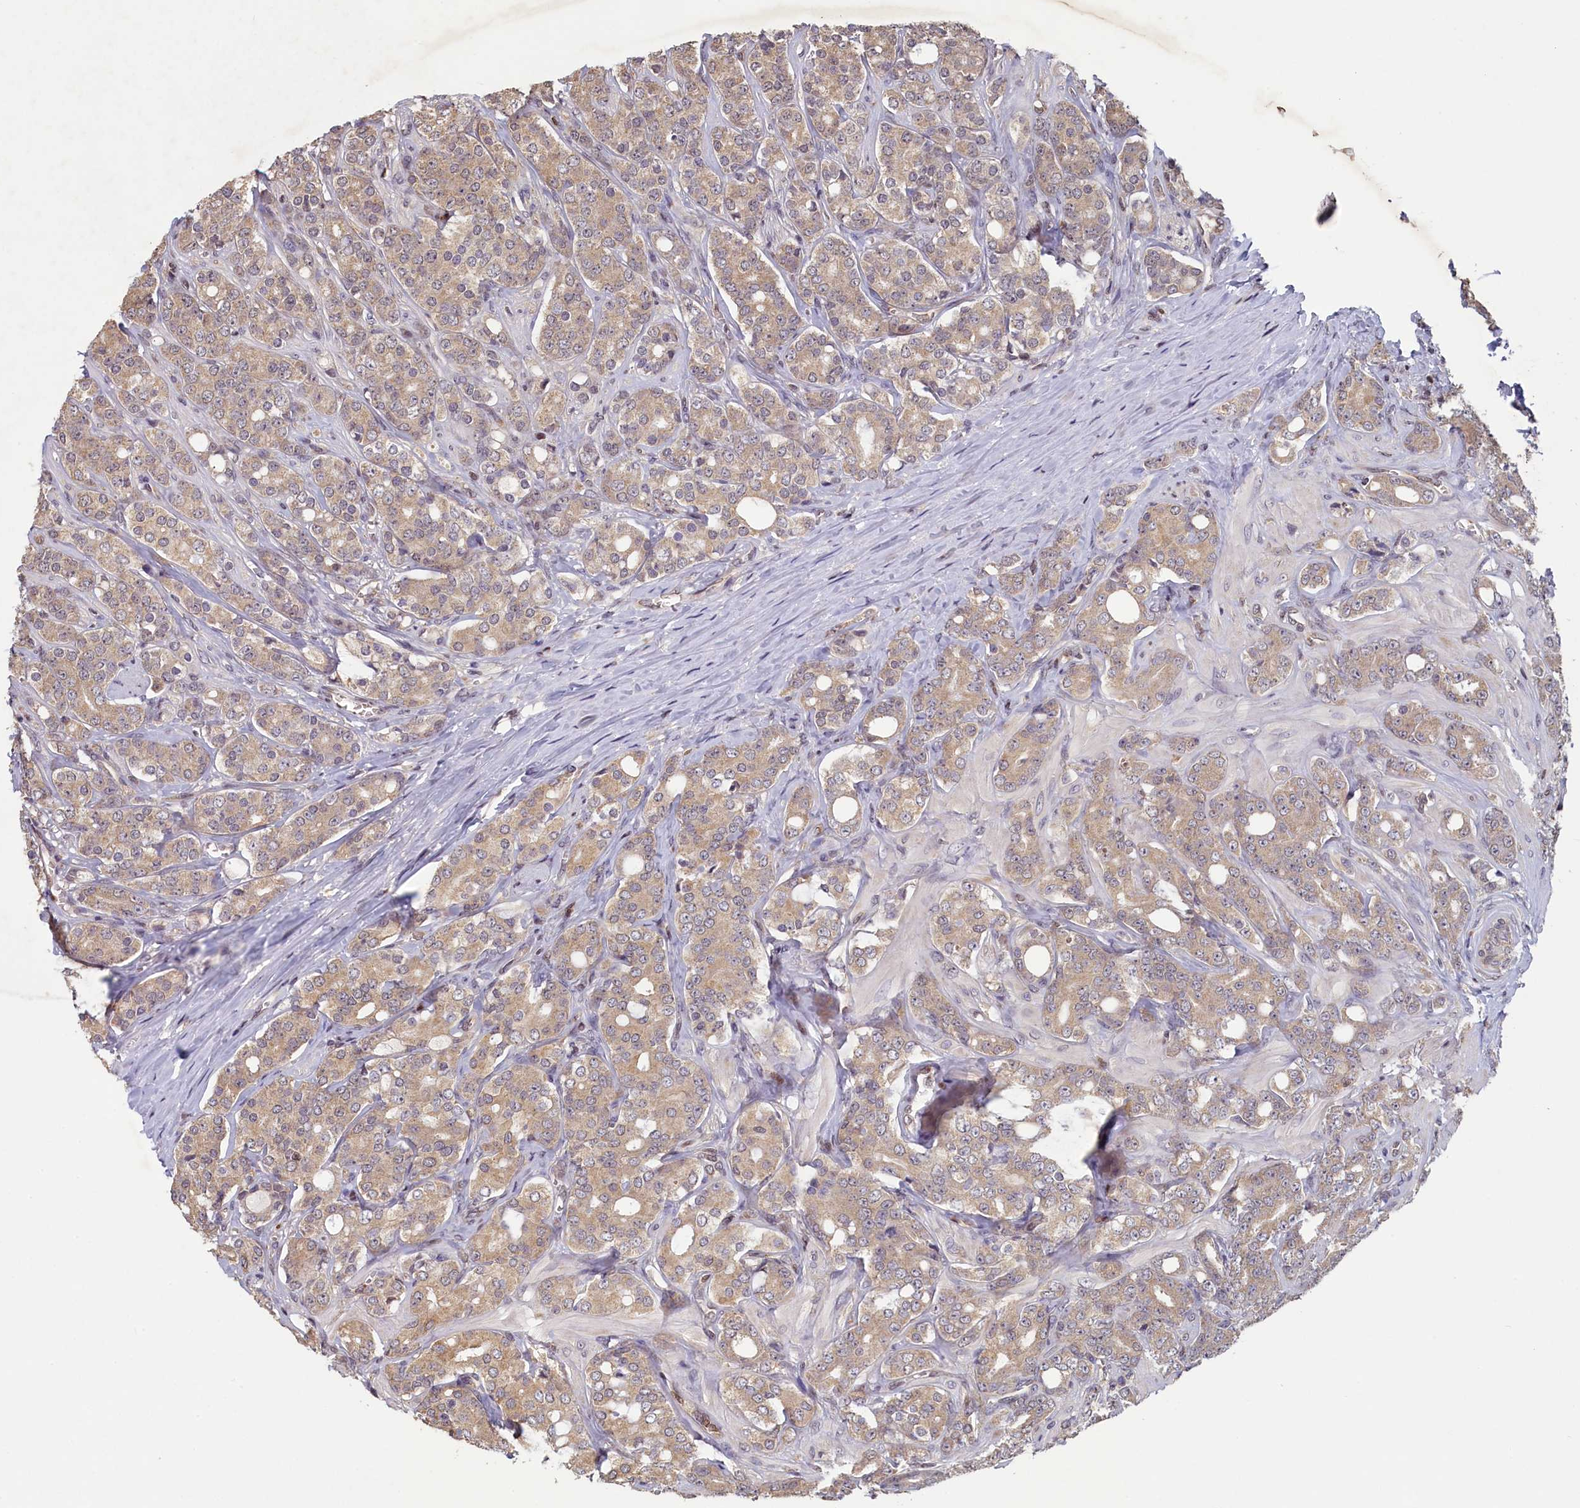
{"staining": {"intensity": "weak", "quantity": ">75%", "location": "cytoplasmic/membranous"}, "tissue": "prostate cancer", "cell_type": "Tumor cells", "image_type": "cancer", "snomed": [{"axis": "morphology", "description": "Adenocarcinoma, High grade"}, {"axis": "topography", "description": "Prostate"}], "caption": "Human prostate adenocarcinoma (high-grade) stained for a protein (brown) shows weak cytoplasmic/membranous positive positivity in approximately >75% of tumor cells.", "gene": "NUBP1", "patient": {"sex": "male", "age": 62}}